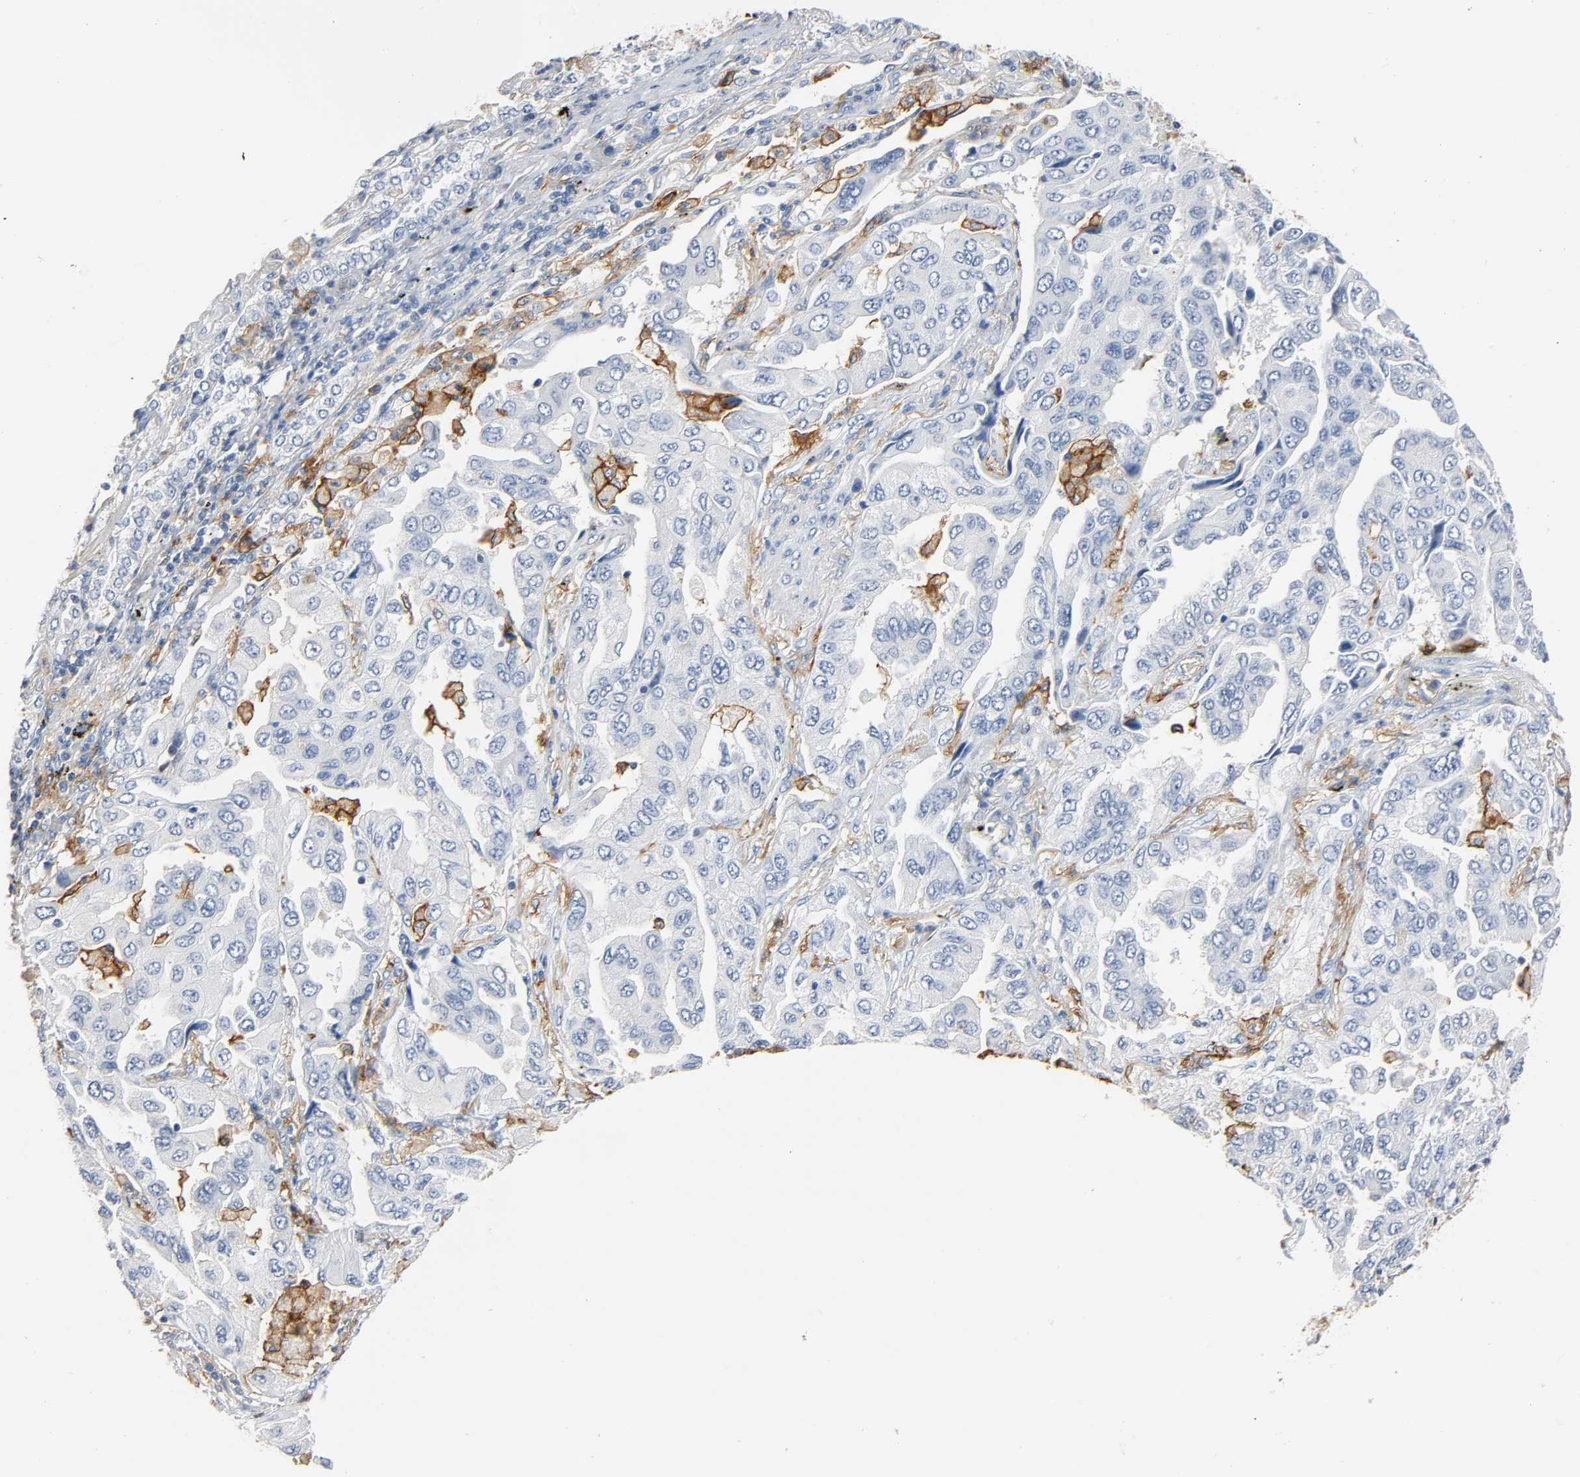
{"staining": {"intensity": "negative", "quantity": "none", "location": "none"}, "tissue": "lung cancer", "cell_type": "Tumor cells", "image_type": "cancer", "snomed": [{"axis": "morphology", "description": "Adenocarcinoma, NOS"}, {"axis": "topography", "description": "Lung"}], "caption": "There is no significant staining in tumor cells of lung cancer. The staining is performed using DAB brown chromogen with nuclei counter-stained in using hematoxylin.", "gene": "ANPEP", "patient": {"sex": "female", "age": 65}}